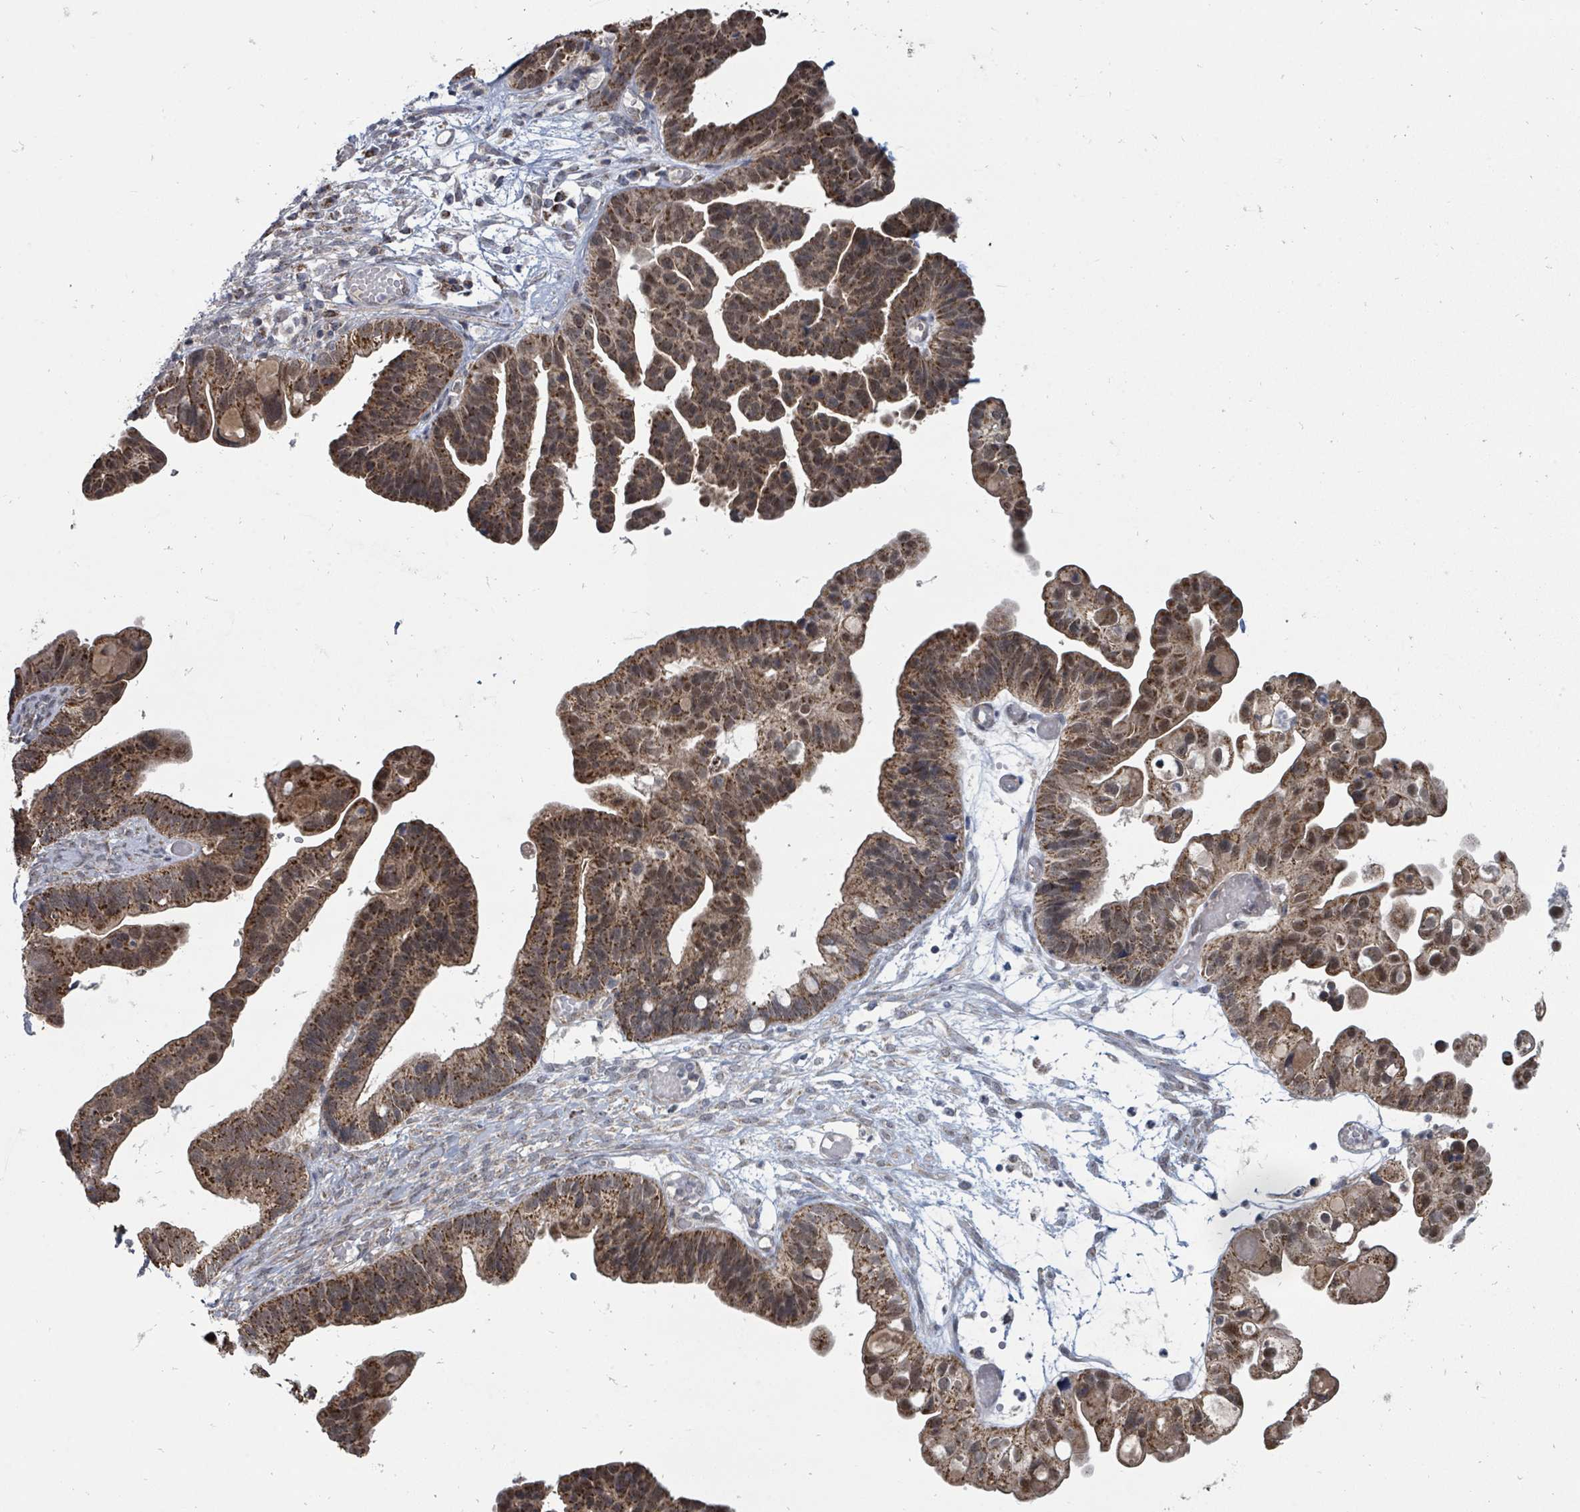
{"staining": {"intensity": "strong", "quantity": ">75%", "location": "cytoplasmic/membranous"}, "tissue": "ovarian cancer", "cell_type": "Tumor cells", "image_type": "cancer", "snomed": [{"axis": "morphology", "description": "Cystadenocarcinoma, serous, NOS"}, {"axis": "topography", "description": "Ovary"}], "caption": "Strong cytoplasmic/membranous expression for a protein is seen in about >75% of tumor cells of ovarian serous cystadenocarcinoma using IHC.", "gene": "MAGOHB", "patient": {"sex": "female", "age": 56}}